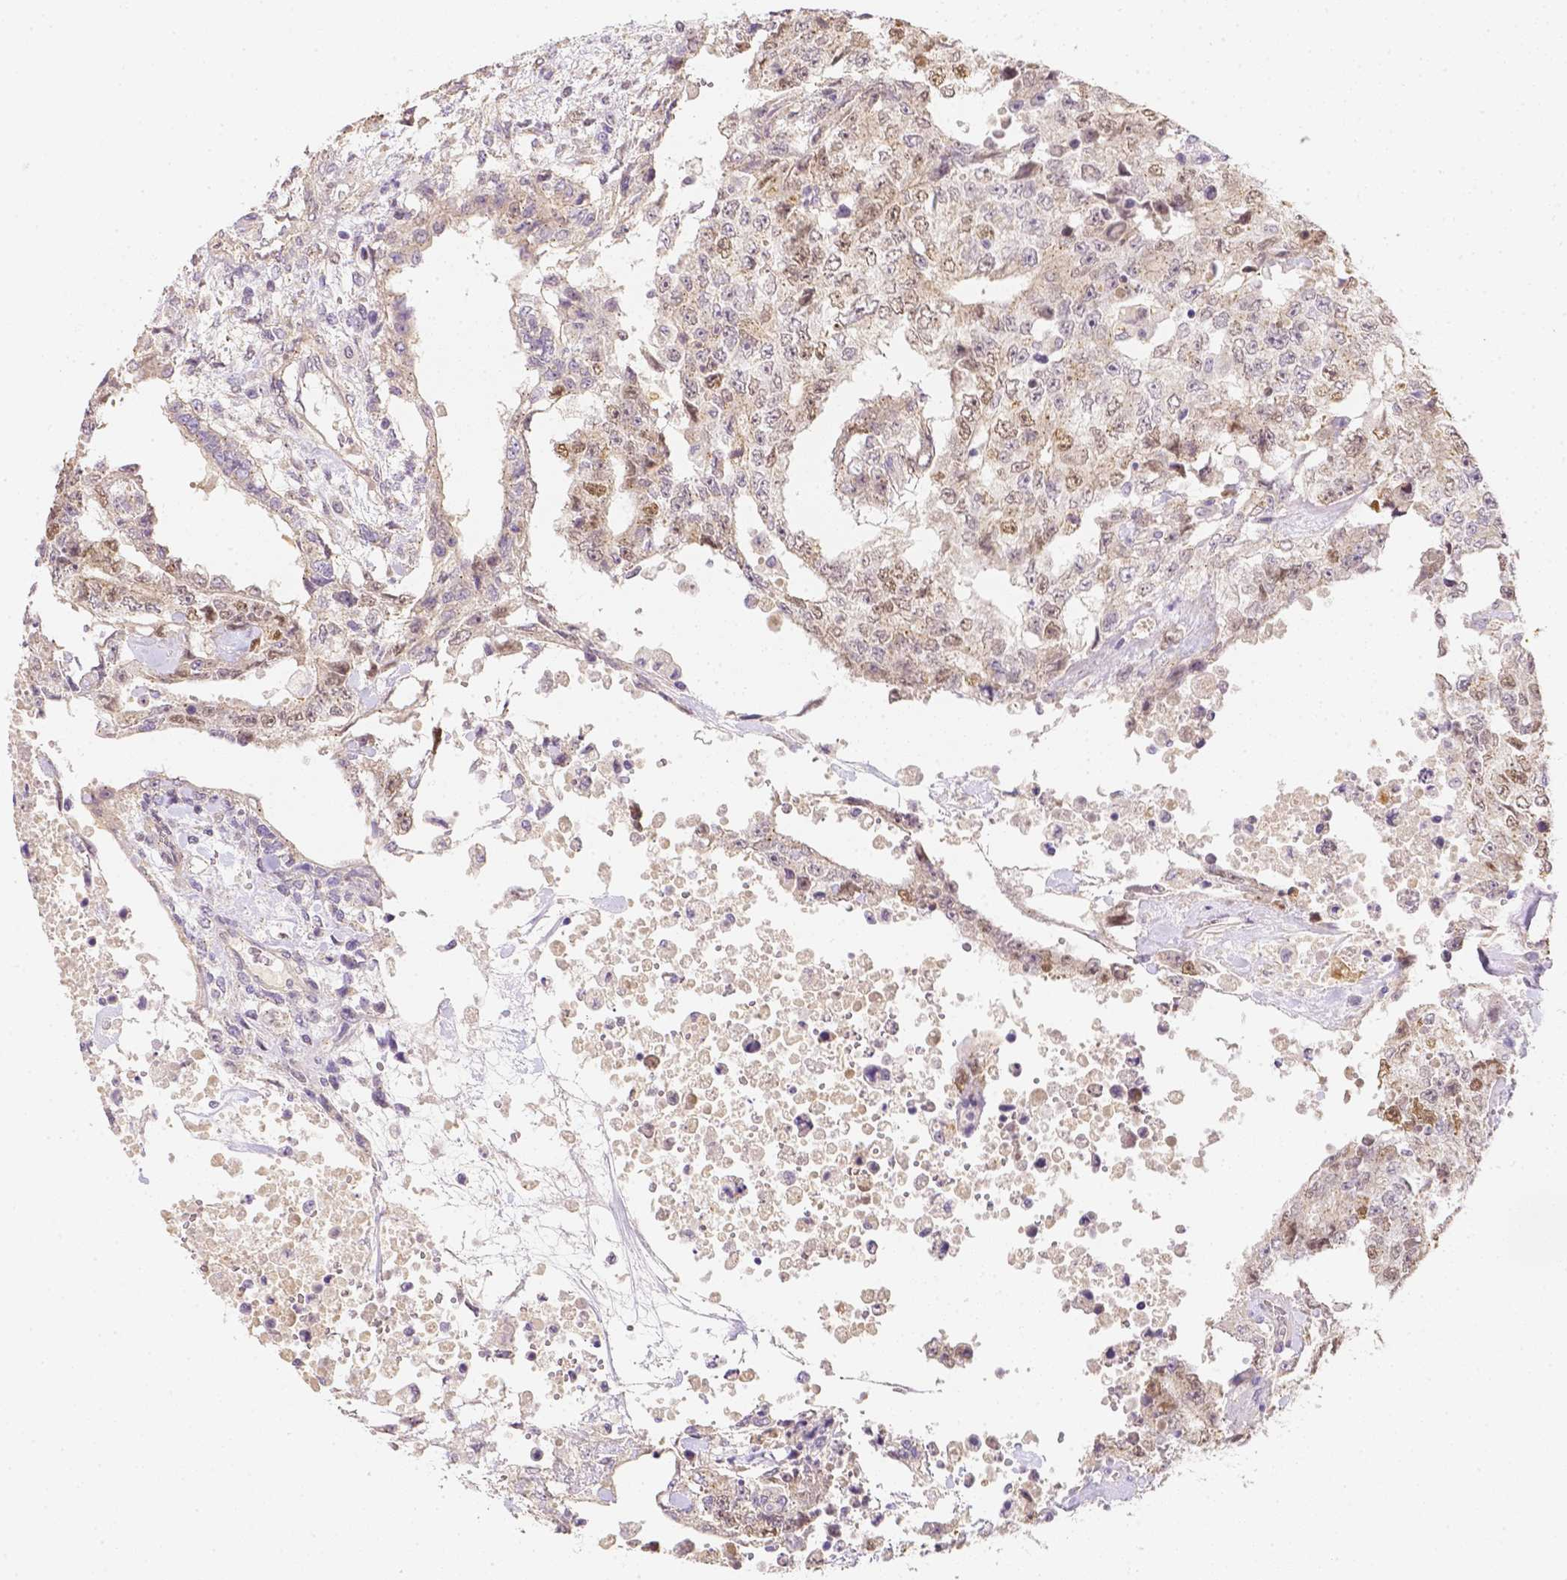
{"staining": {"intensity": "moderate", "quantity": "25%-75%", "location": "nuclear"}, "tissue": "testis cancer", "cell_type": "Tumor cells", "image_type": "cancer", "snomed": [{"axis": "morphology", "description": "Carcinoma, Embryonal, NOS"}, {"axis": "topography", "description": "Testis"}], "caption": "This histopathology image displays testis cancer (embryonal carcinoma) stained with immunohistochemistry (IHC) to label a protein in brown. The nuclear of tumor cells show moderate positivity for the protein. Nuclei are counter-stained blue.", "gene": "C10orf67", "patient": {"sex": "male", "age": 24}}